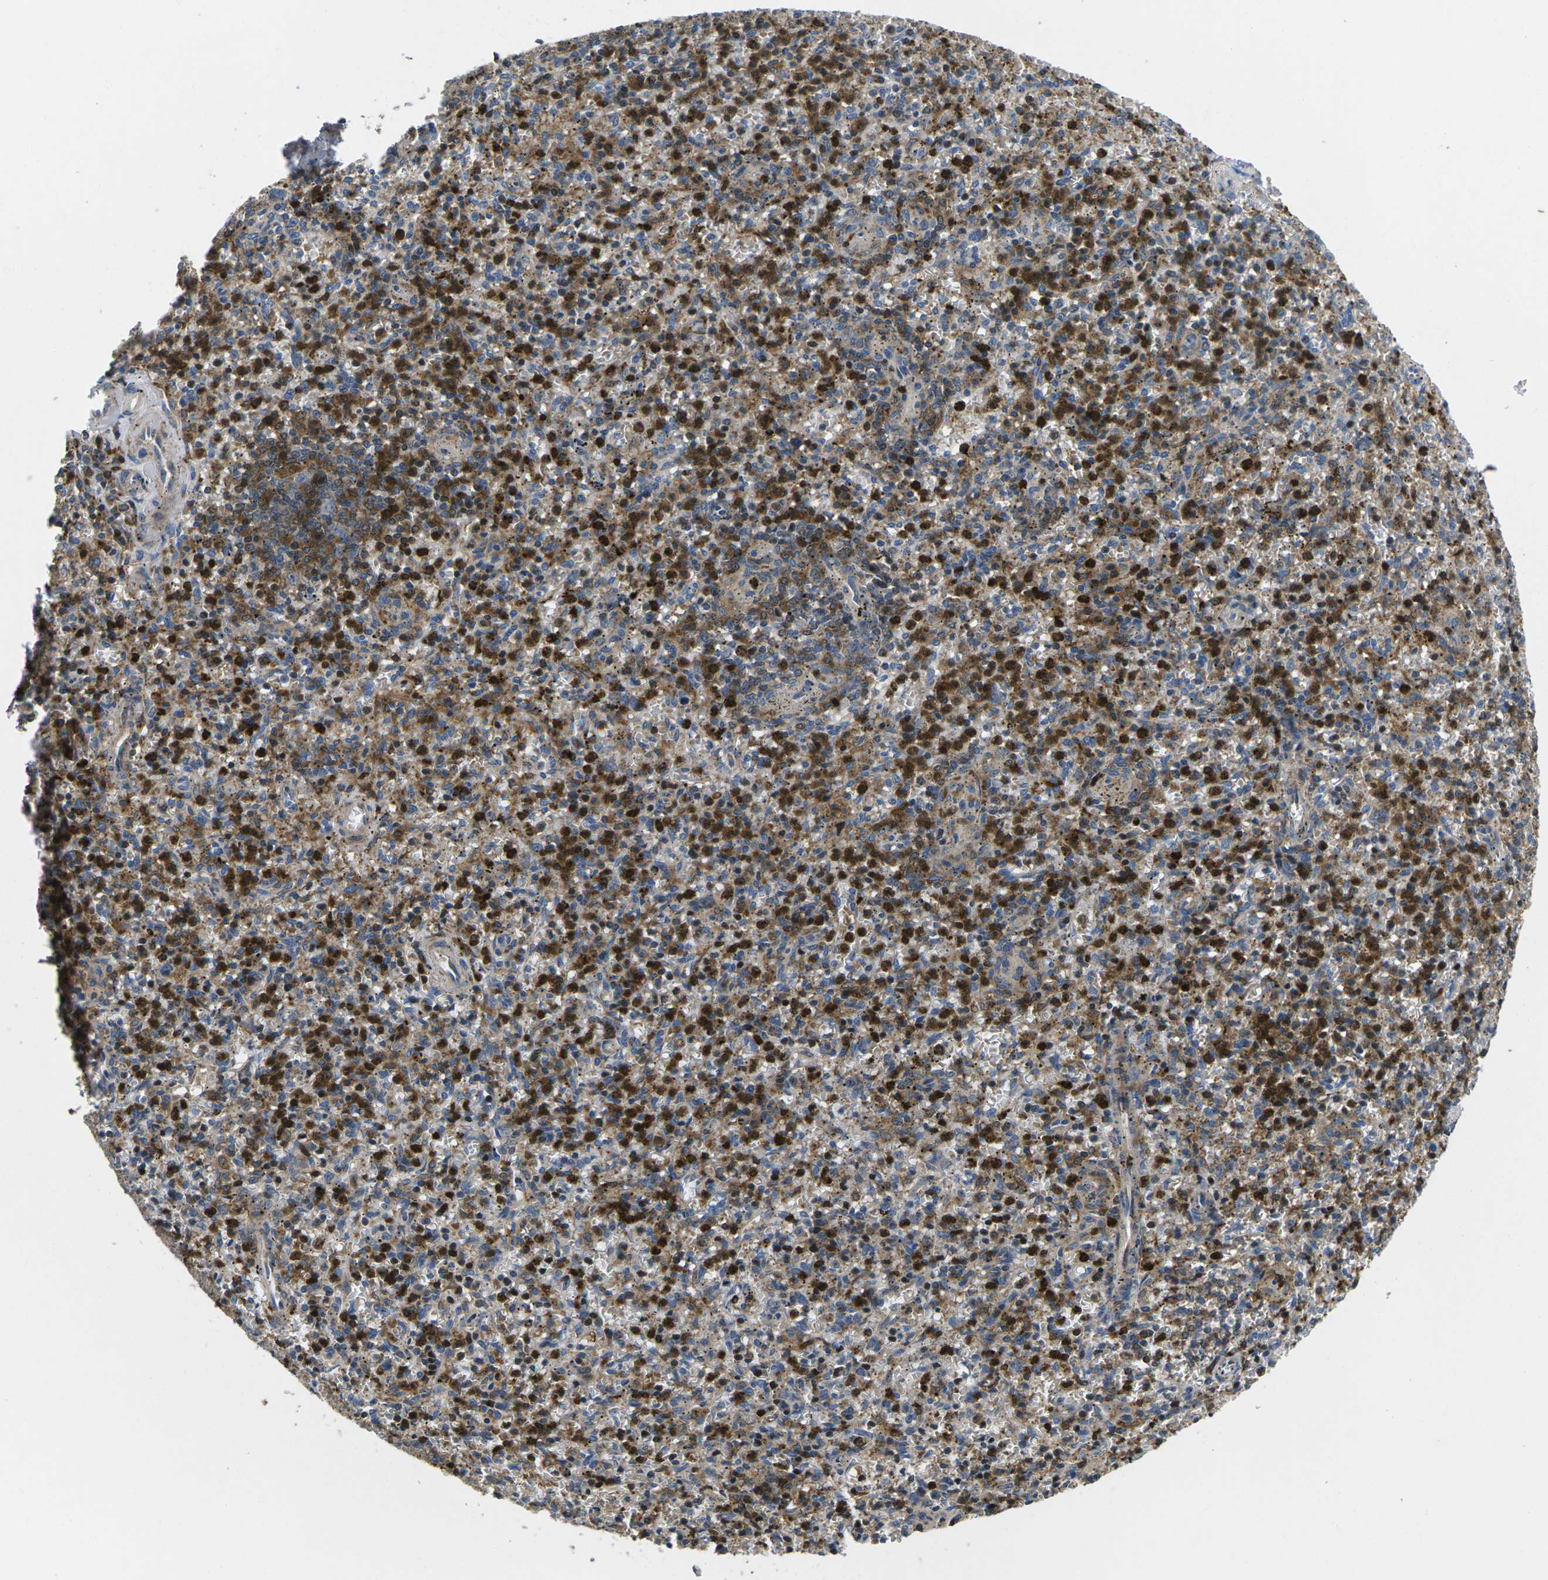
{"staining": {"intensity": "moderate", "quantity": "25%-75%", "location": "cytoplasmic/membranous"}, "tissue": "spleen", "cell_type": "Cells in red pulp", "image_type": "normal", "snomed": [{"axis": "morphology", "description": "Normal tissue, NOS"}, {"axis": "topography", "description": "Spleen"}], "caption": "A photomicrograph of spleen stained for a protein shows moderate cytoplasmic/membranous brown staining in cells in red pulp.", "gene": "PLCE1", "patient": {"sex": "male", "age": 72}}